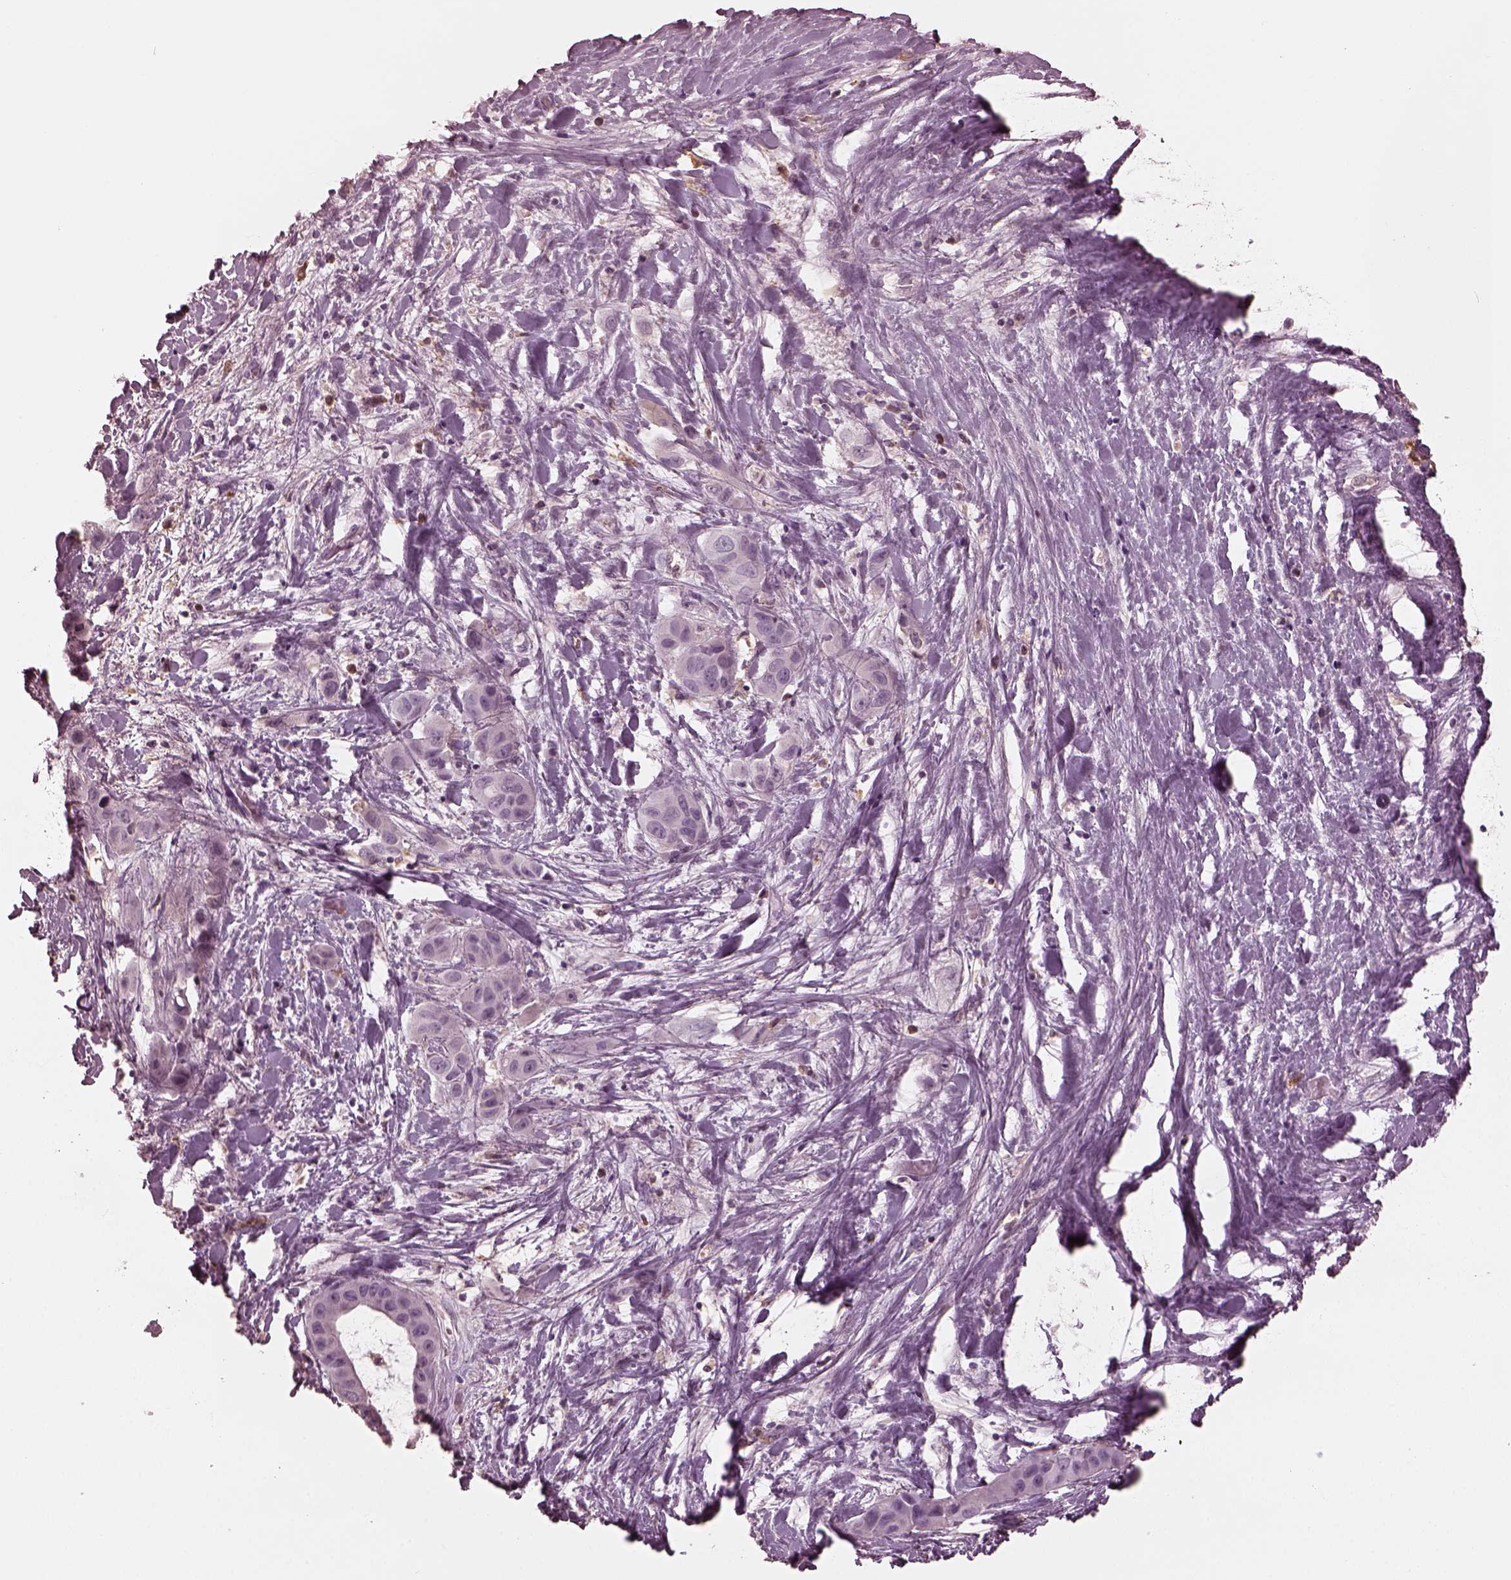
{"staining": {"intensity": "negative", "quantity": "none", "location": "none"}, "tissue": "liver cancer", "cell_type": "Tumor cells", "image_type": "cancer", "snomed": [{"axis": "morphology", "description": "Cholangiocarcinoma"}, {"axis": "topography", "description": "Liver"}], "caption": "There is no significant positivity in tumor cells of liver cholangiocarcinoma.", "gene": "PSTPIP2", "patient": {"sex": "female", "age": 52}}